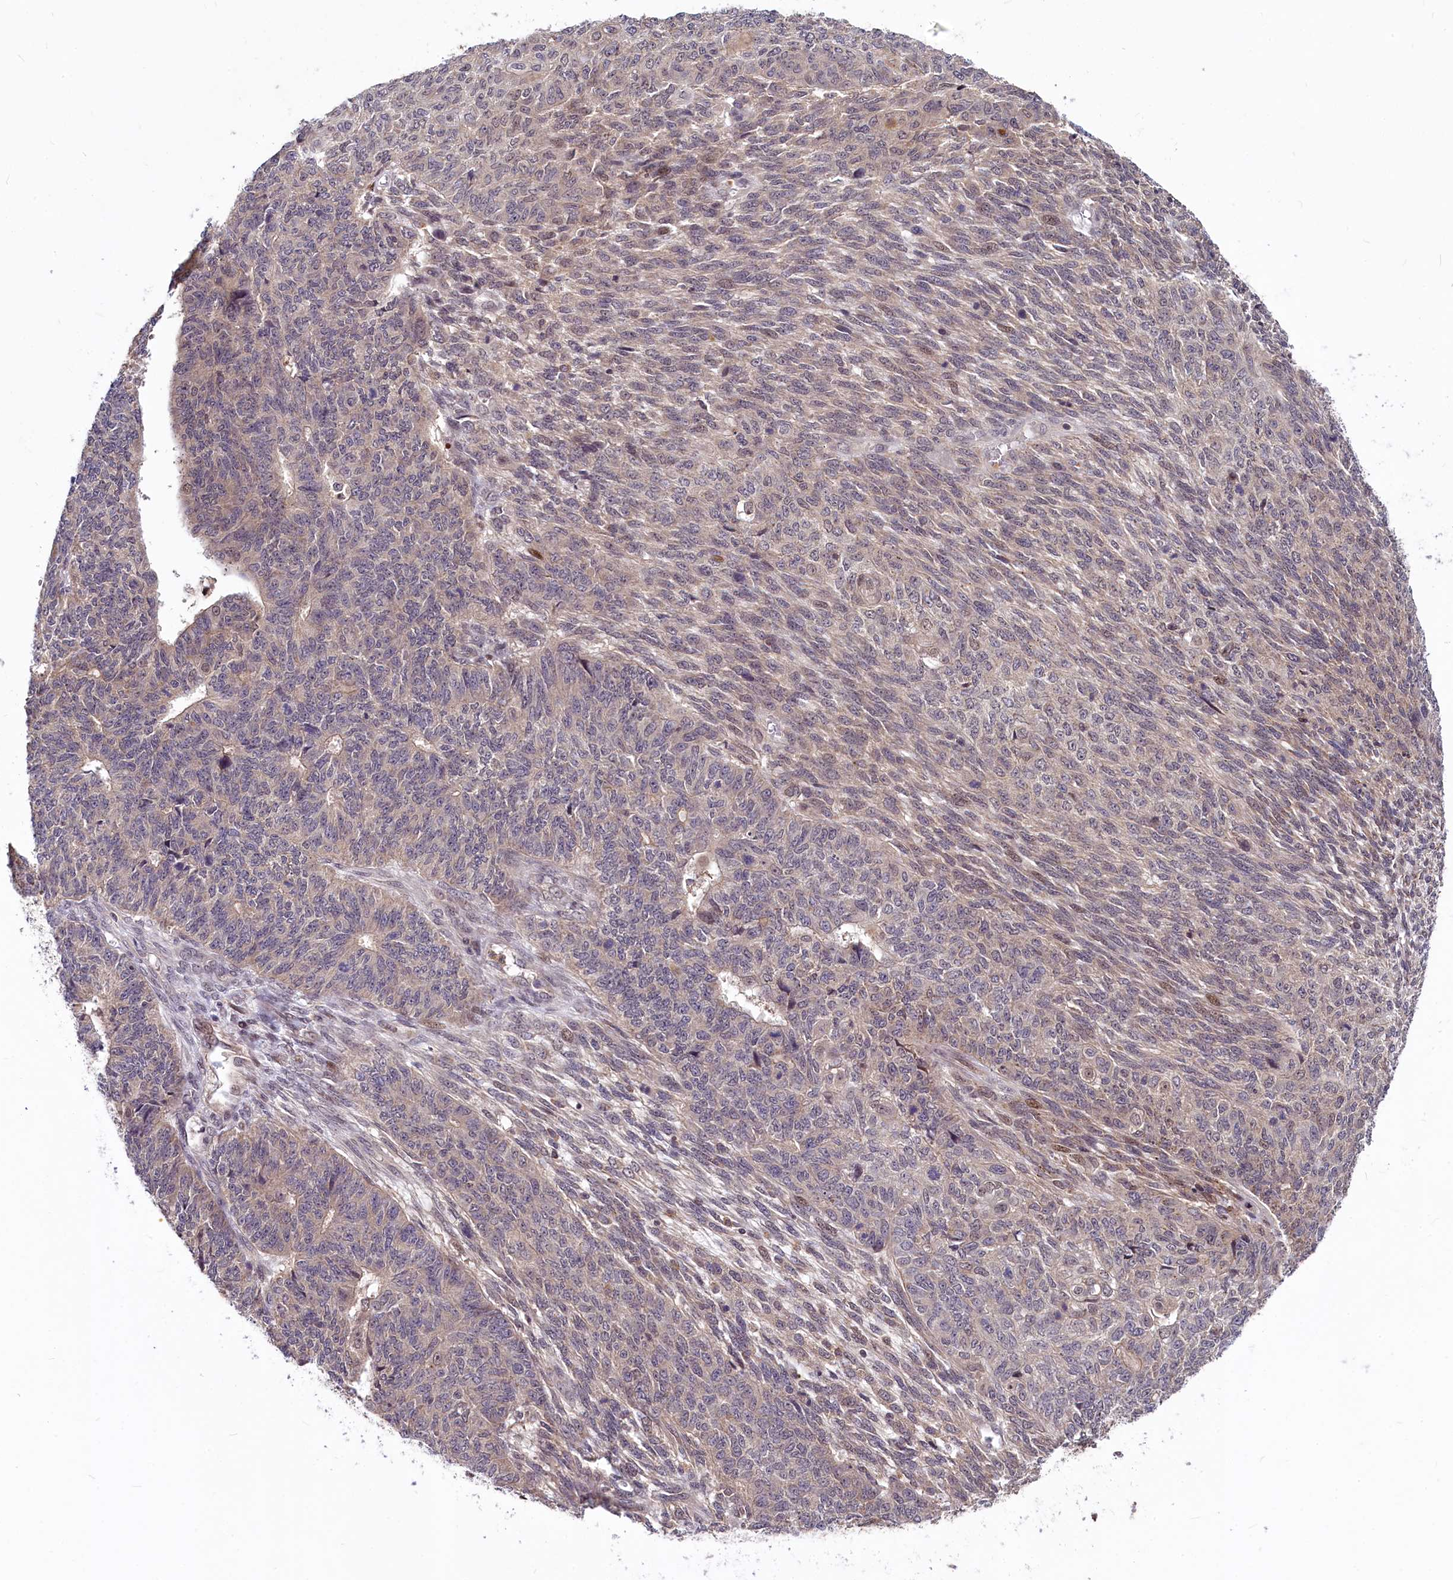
{"staining": {"intensity": "weak", "quantity": "<25%", "location": "cytoplasmic/membranous,nuclear"}, "tissue": "endometrial cancer", "cell_type": "Tumor cells", "image_type": "cancer", "snomed": [{"axis": "morphology", "description": "Adenocarcinoma, NOS"}, {"axis": "topography", "description": "Endometrium"}], "caption": "The micrograph displays no staining of tumor cells in adenocarcinoma (endometrial).", "gene": "MAML2", "patient": {"sex": "female", "age": 32}}